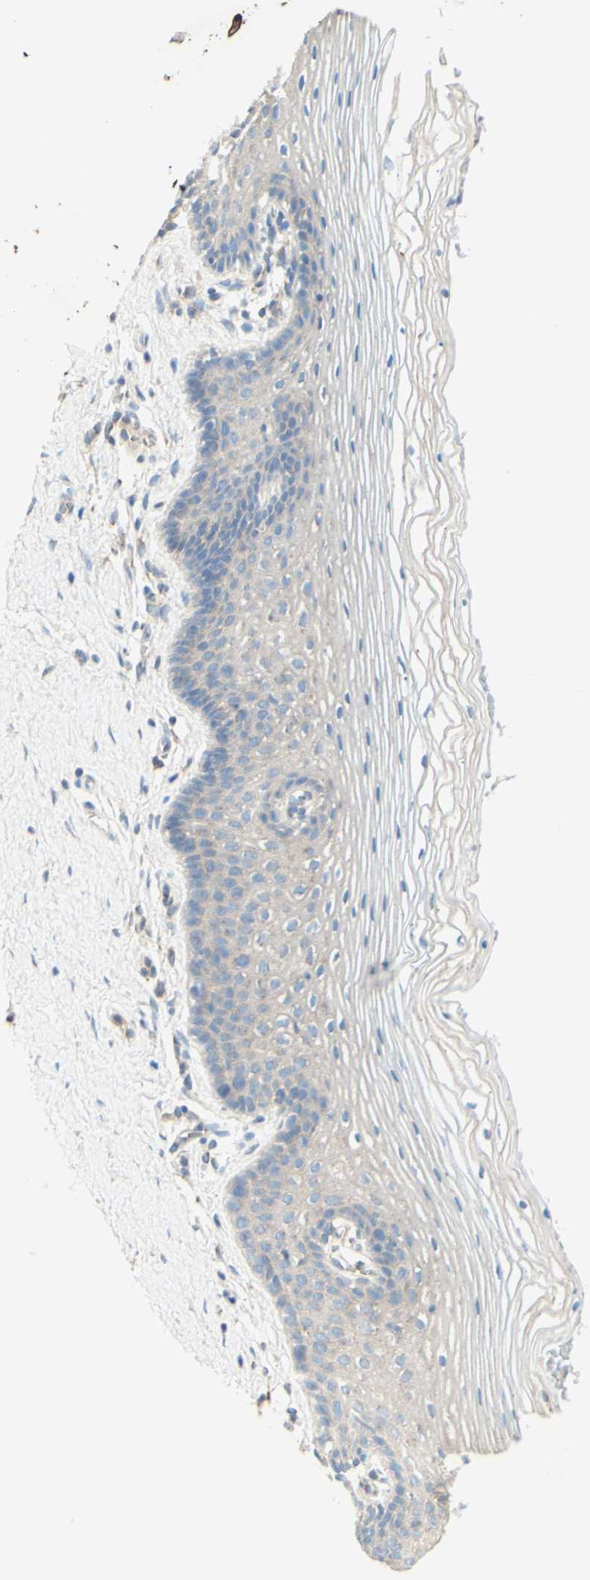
{"staining": {"intensity": "weak", "quantity": "<25%", "location": "cytoplasmic/membranous"}, "tissue": "vagina", "cell_type": "Squamous epithelial cells", "image_type": "normal", "snomed": [{"axis": "morphology", "description": "Normal tissue, NOS"}, {"axis": "topography", "description": "Vagina"}], "caption": "This is an IHC image of benign vagina. There is no positivity in squamous epithelial cells.", "gene": "MTM1", "patient": {"sex": "female", "age": 32}}